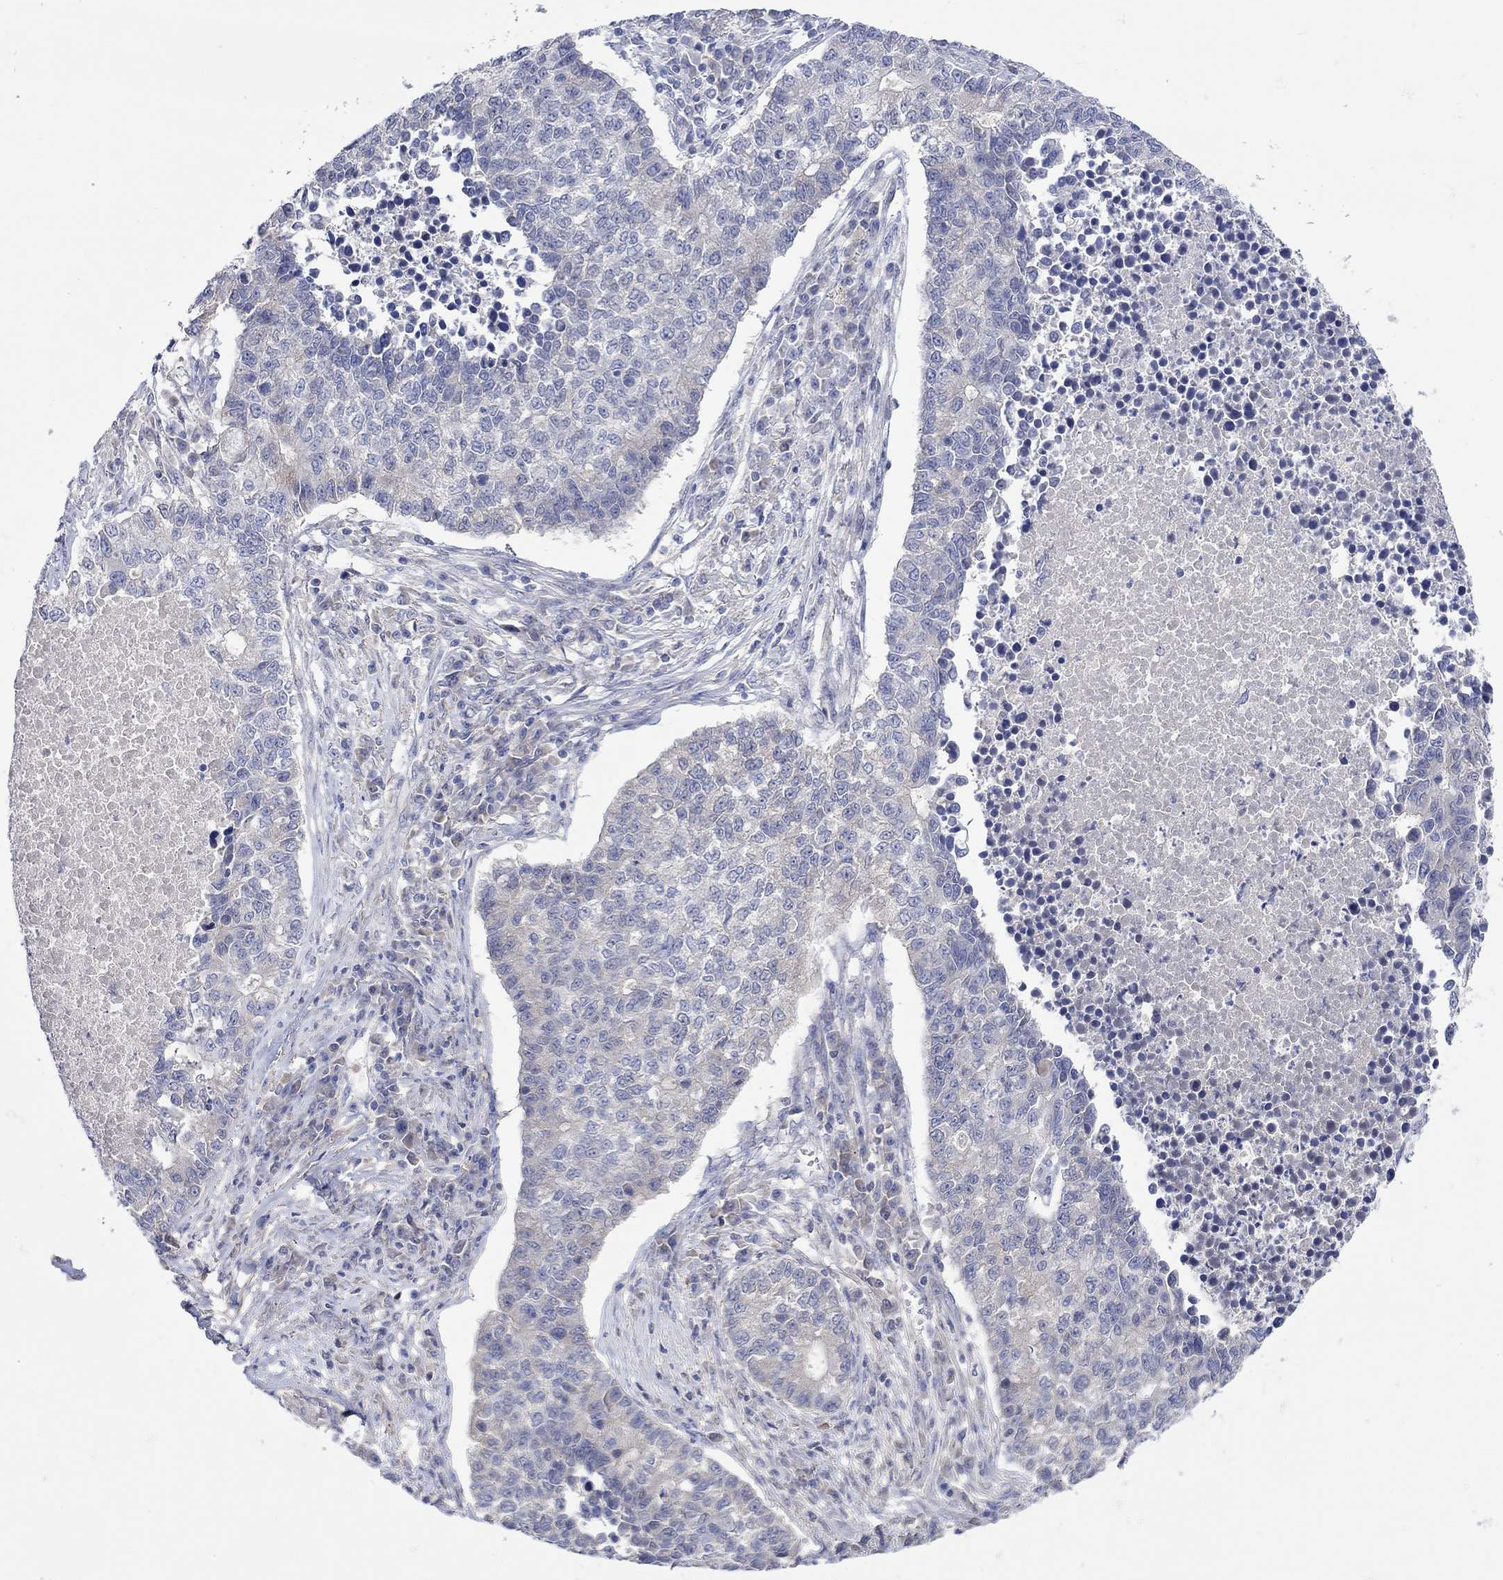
{"staining": {"intensity": "negative", "quantity": "none", "location": "none"}, "tissue": "lung cancer", "cell_type": "Tumor cells", "image_type": "cancer", "snomed": [{"axis": "morphology", "description": "Adenocarcinoma, NOS"}, {"axis": "topography", "description": "Lung"}], "caption": "A histopathology image of human lung cancer (adenocarcinoma) is negative for staining in tumor cells.", "gene": "MSI1", "patient": {"sex": "male", "age": 57}}